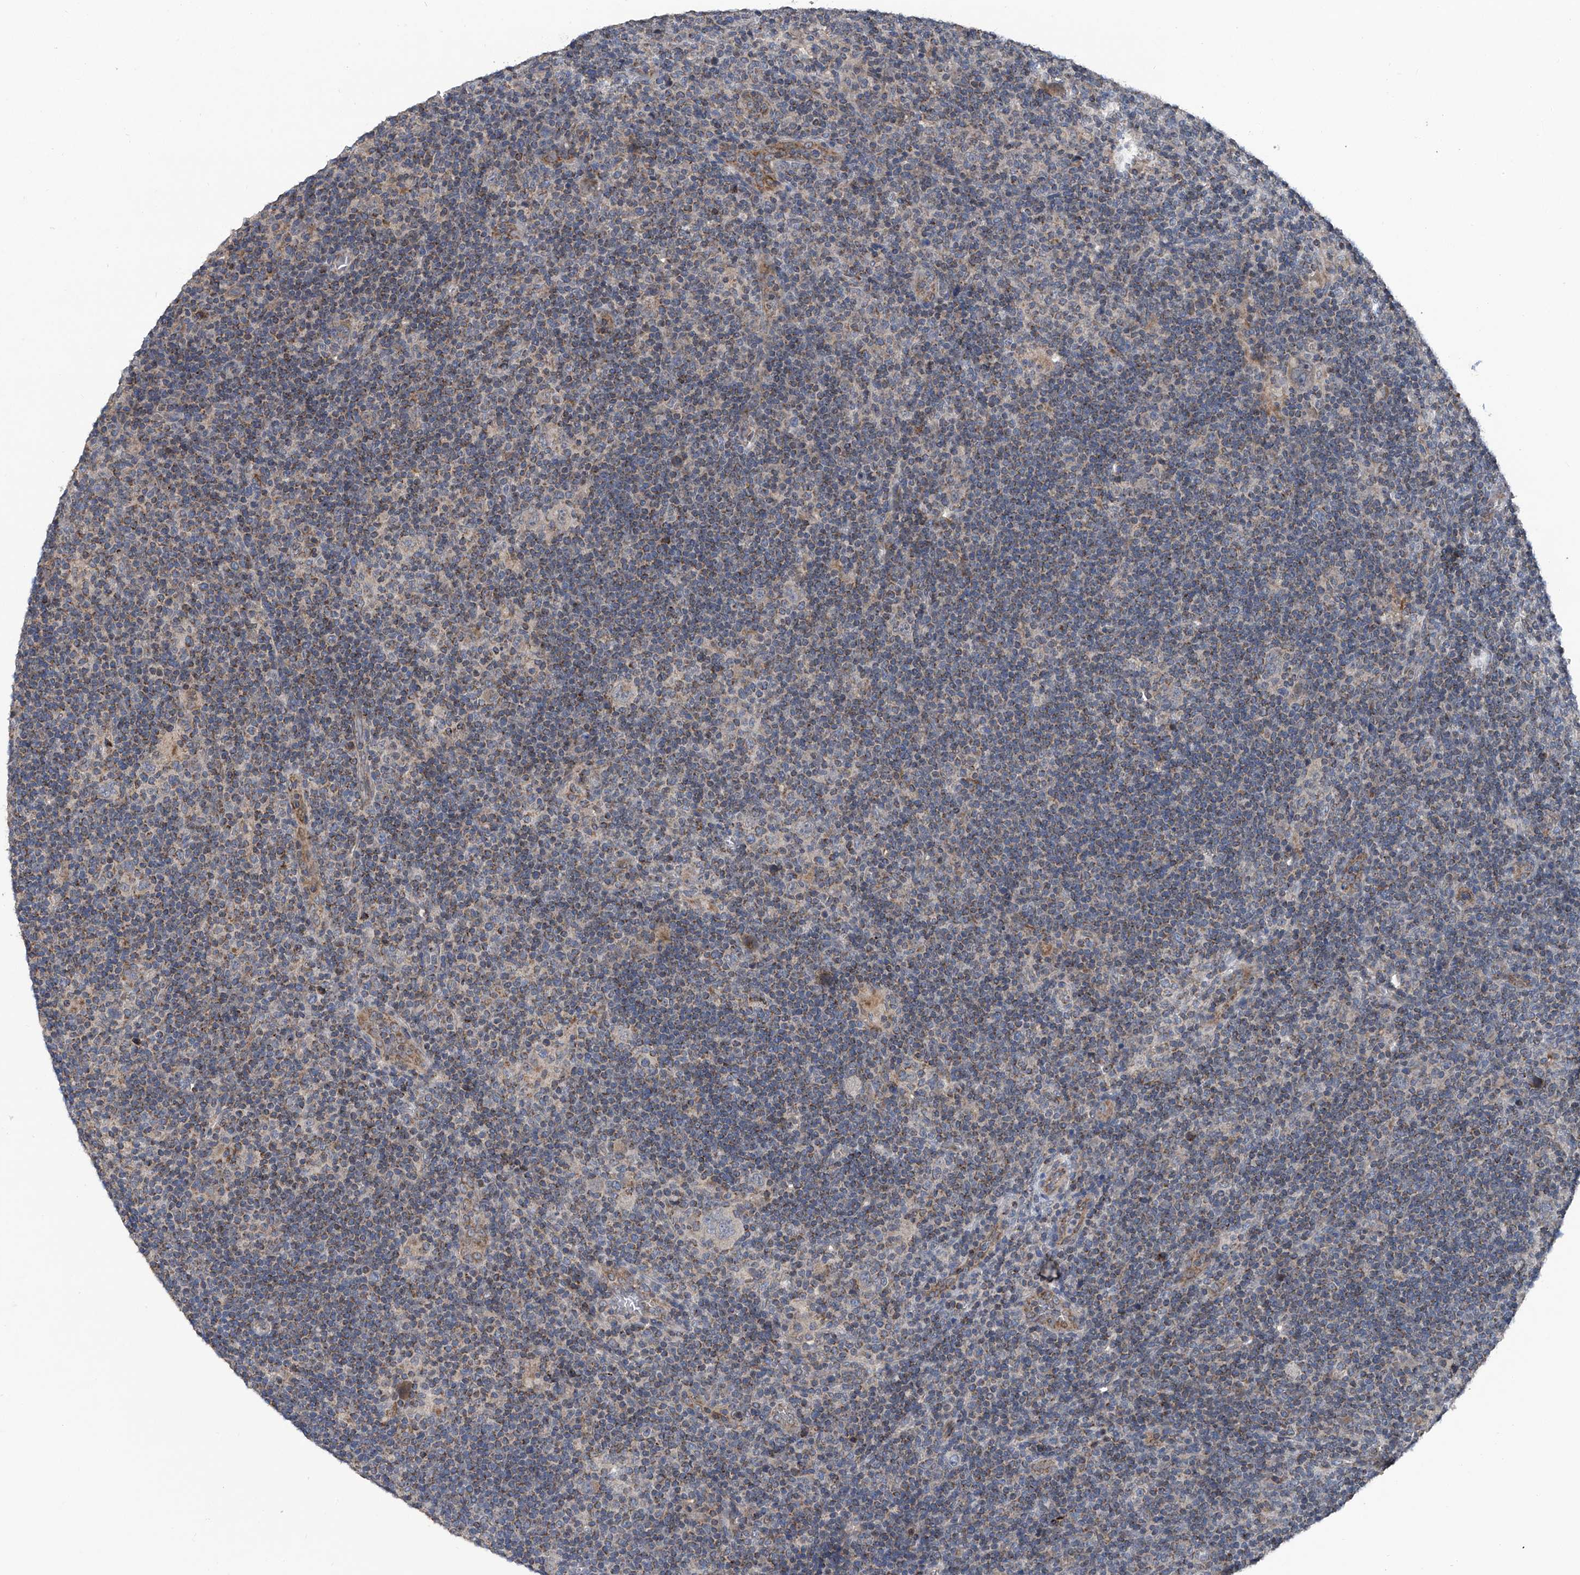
{"staining": {"intensity": "negative", "quantity": "none", "location": "none"}, "tissue": "lymphoma", "cell_type": "Tumor cells", "image_type": "cancer", "snomed": [{"axis": "morphology", "description": "Hodgkin's disease, NOS"}, {"axis": "topography", "description": "Lymph node"}], "caption": "A micrograph of lymphoma stained for a protein exhibits no brown staining in tumor cells.", "gene": "BCKDHB", "patient": {"sex": "female", "age": 57}}